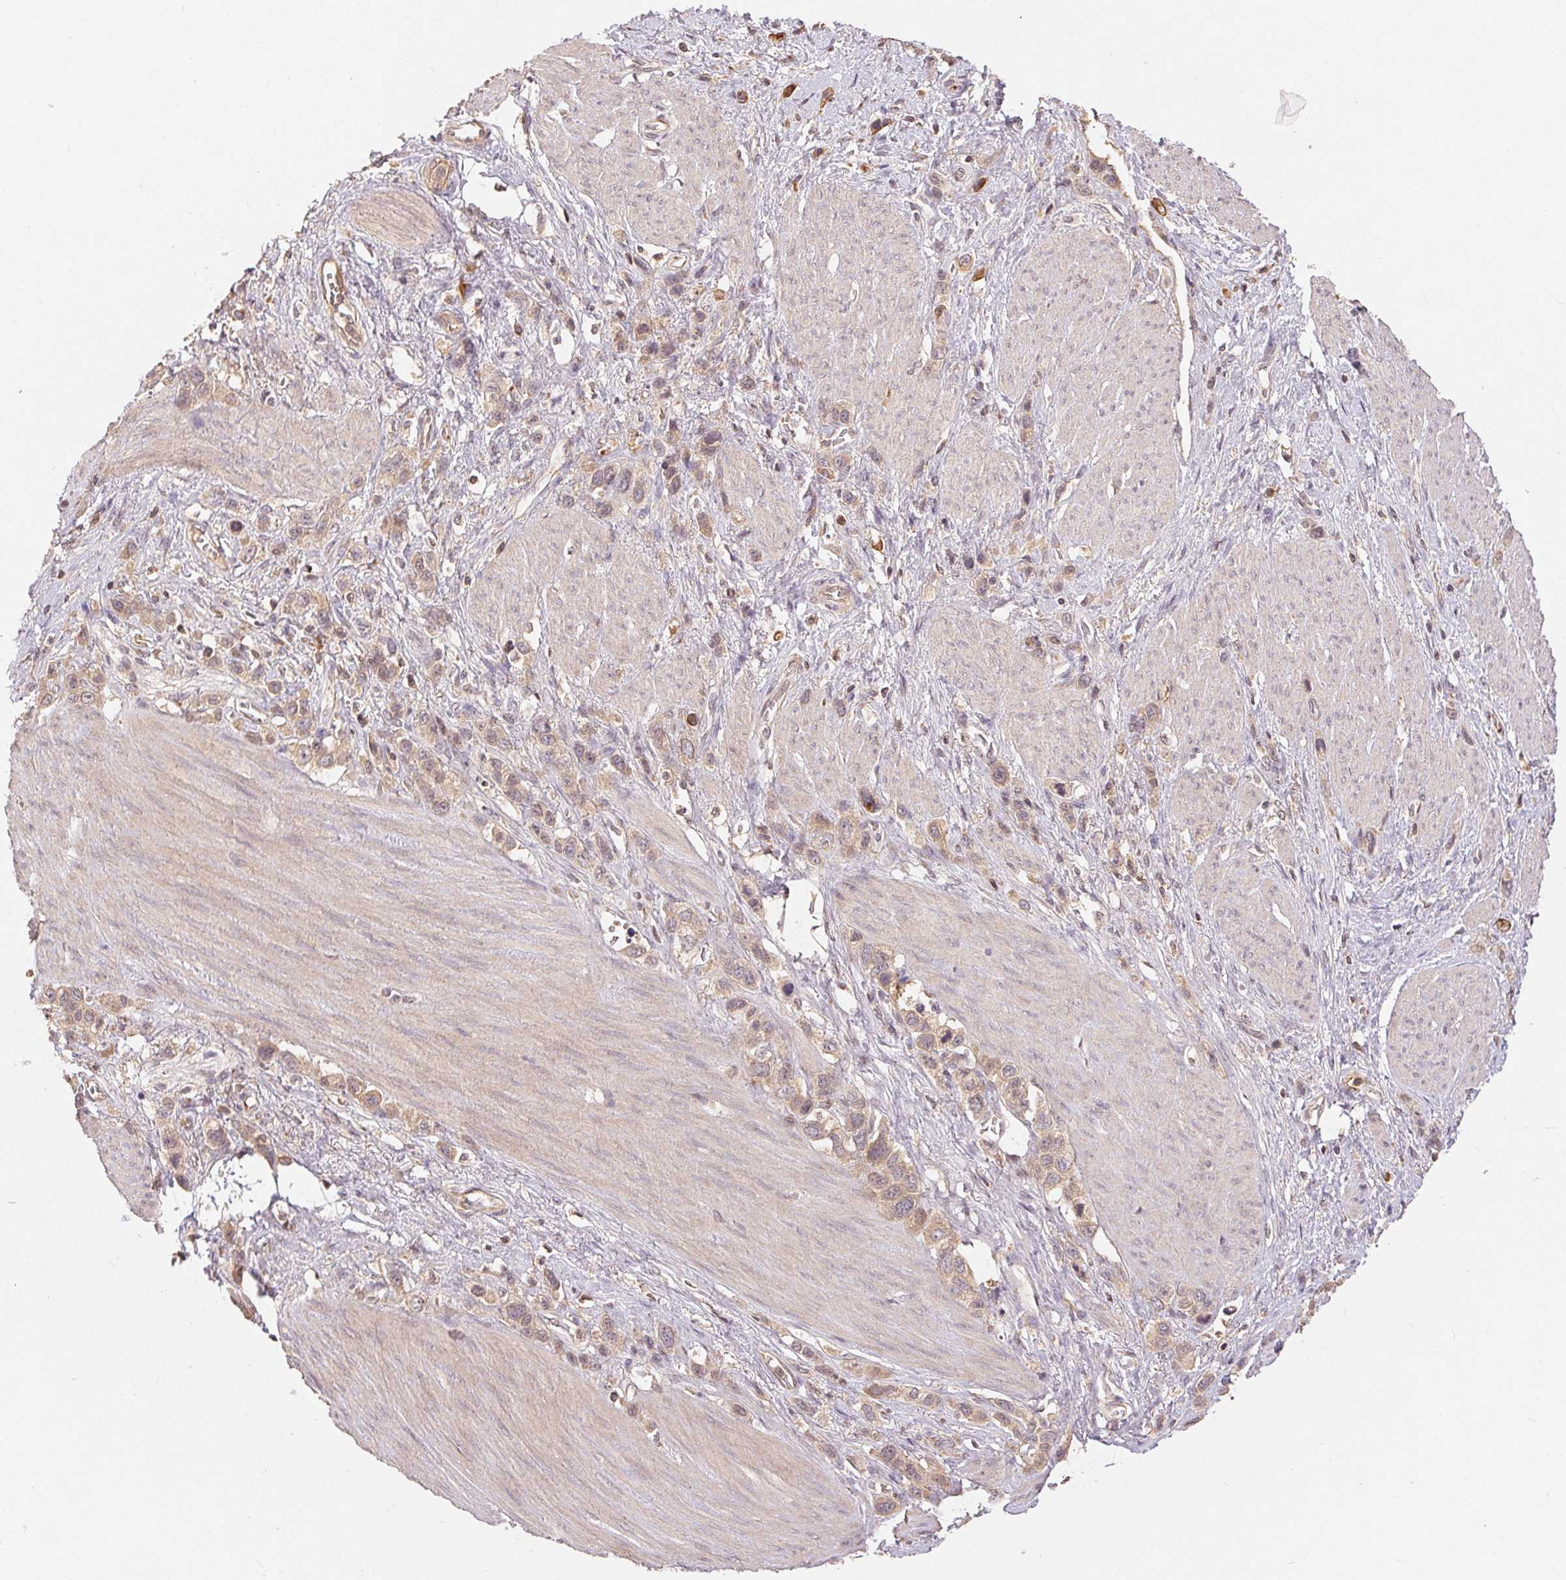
{"staining": {"intensity": "weak", "quantity": ">75%", "location": "cytoplasmic/membranous"}, "tissue": "stomach cancer", "cell_type": "Tumor cells", "image_type": "cancer", "snomed": [{"axis": "morphology", "description": "Adenocarcinoma, NOS"}, {"axis": "topography", "description": "Stomach"}], "caption": "Brown immunohistochemical staining in stomach adenocarcinoma shows weak cytoplasmic/membranous expression in approximately >75% of tumor cells.", "gene": "MAPKAPK2", "patient": {"sex": "female", "age": 65}}